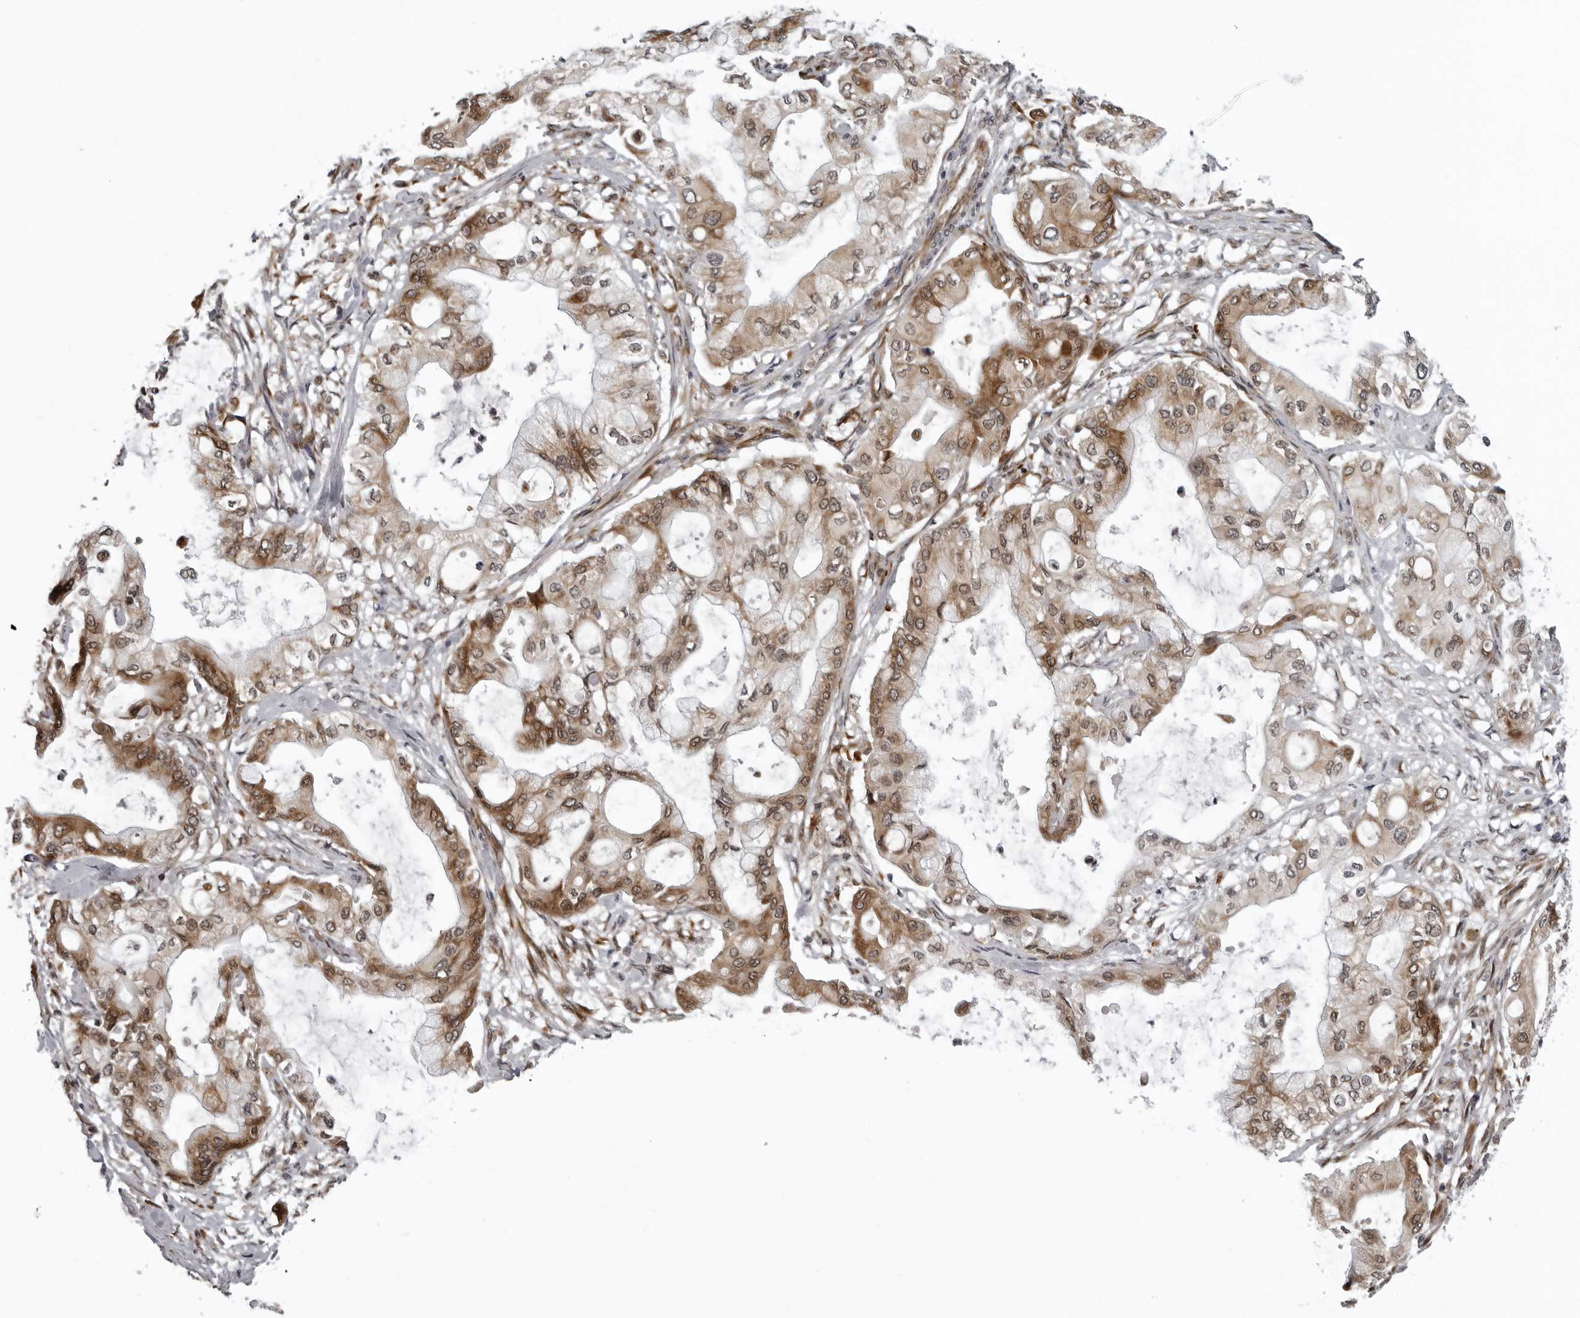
{"staining": {"intensity": "strong", "quantity": ">75%", "location": "cytoplasmic/membranous"}, "tissue": "pancreatic cancer", "cell_type": "Tumor cells", "image_type": "cancer", "snomed": [{"axis": "morphology", "description": "Adenocarcinoma, NOS"}, {"axis": "morphology", "description": "Adenocarcinoma, metastatic, NOS"}, {"axis": "topography", "description": "Lymph node"}, {"axis": "topography", "description": "Pancreas"}, {"axis": "topography", "description": "Duodenum"}], "caption": "Pancreatic adenocarcinoma stained with a brown dye shows strong cytoplasmic/membranous positive expression in approximately >75% of tumor cells.", "gene": "THOP1", "patient": {"sex": "female", "age": 64}}